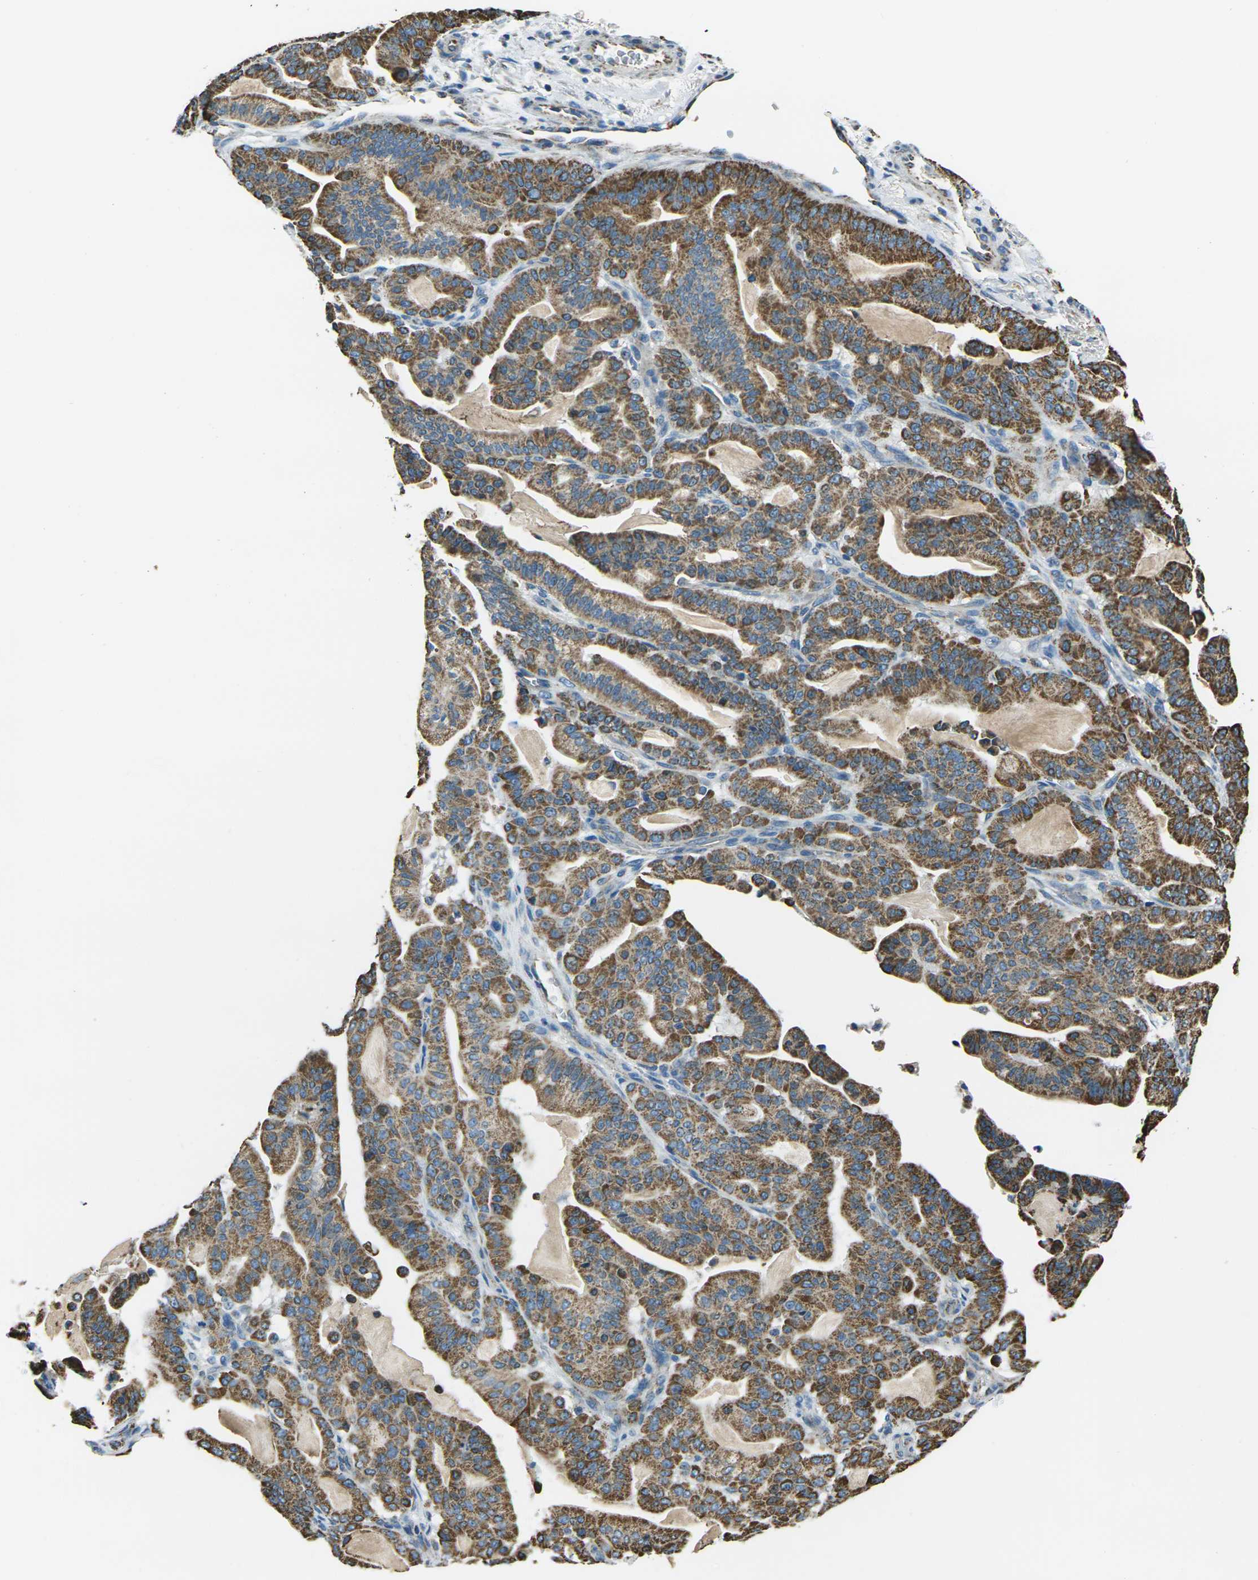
{"staining": {"intensity": "moderate", "quantity": ">75%", "location": "cytoplasmic/membranous"}, "tissue": "pancreatic cancer", "cell_type": "Tumor cells", "image_type": "cancer", "snomed": [{"axis": "morphology", "description": "Adenocarcinoma, NOS"}, {"axis": "topography", "description": "Pancreas"}], "caption": "DAB (3,3'-diaminobenzidine) immunohistochemical staining of pancreatic cancer (adenocarcinoma) displays moderate cytoplasmic/membranous protein expression in about >75% of tumor cells.", "gene": "IRF3", "patient": {"sex": "male", "age": 63}}